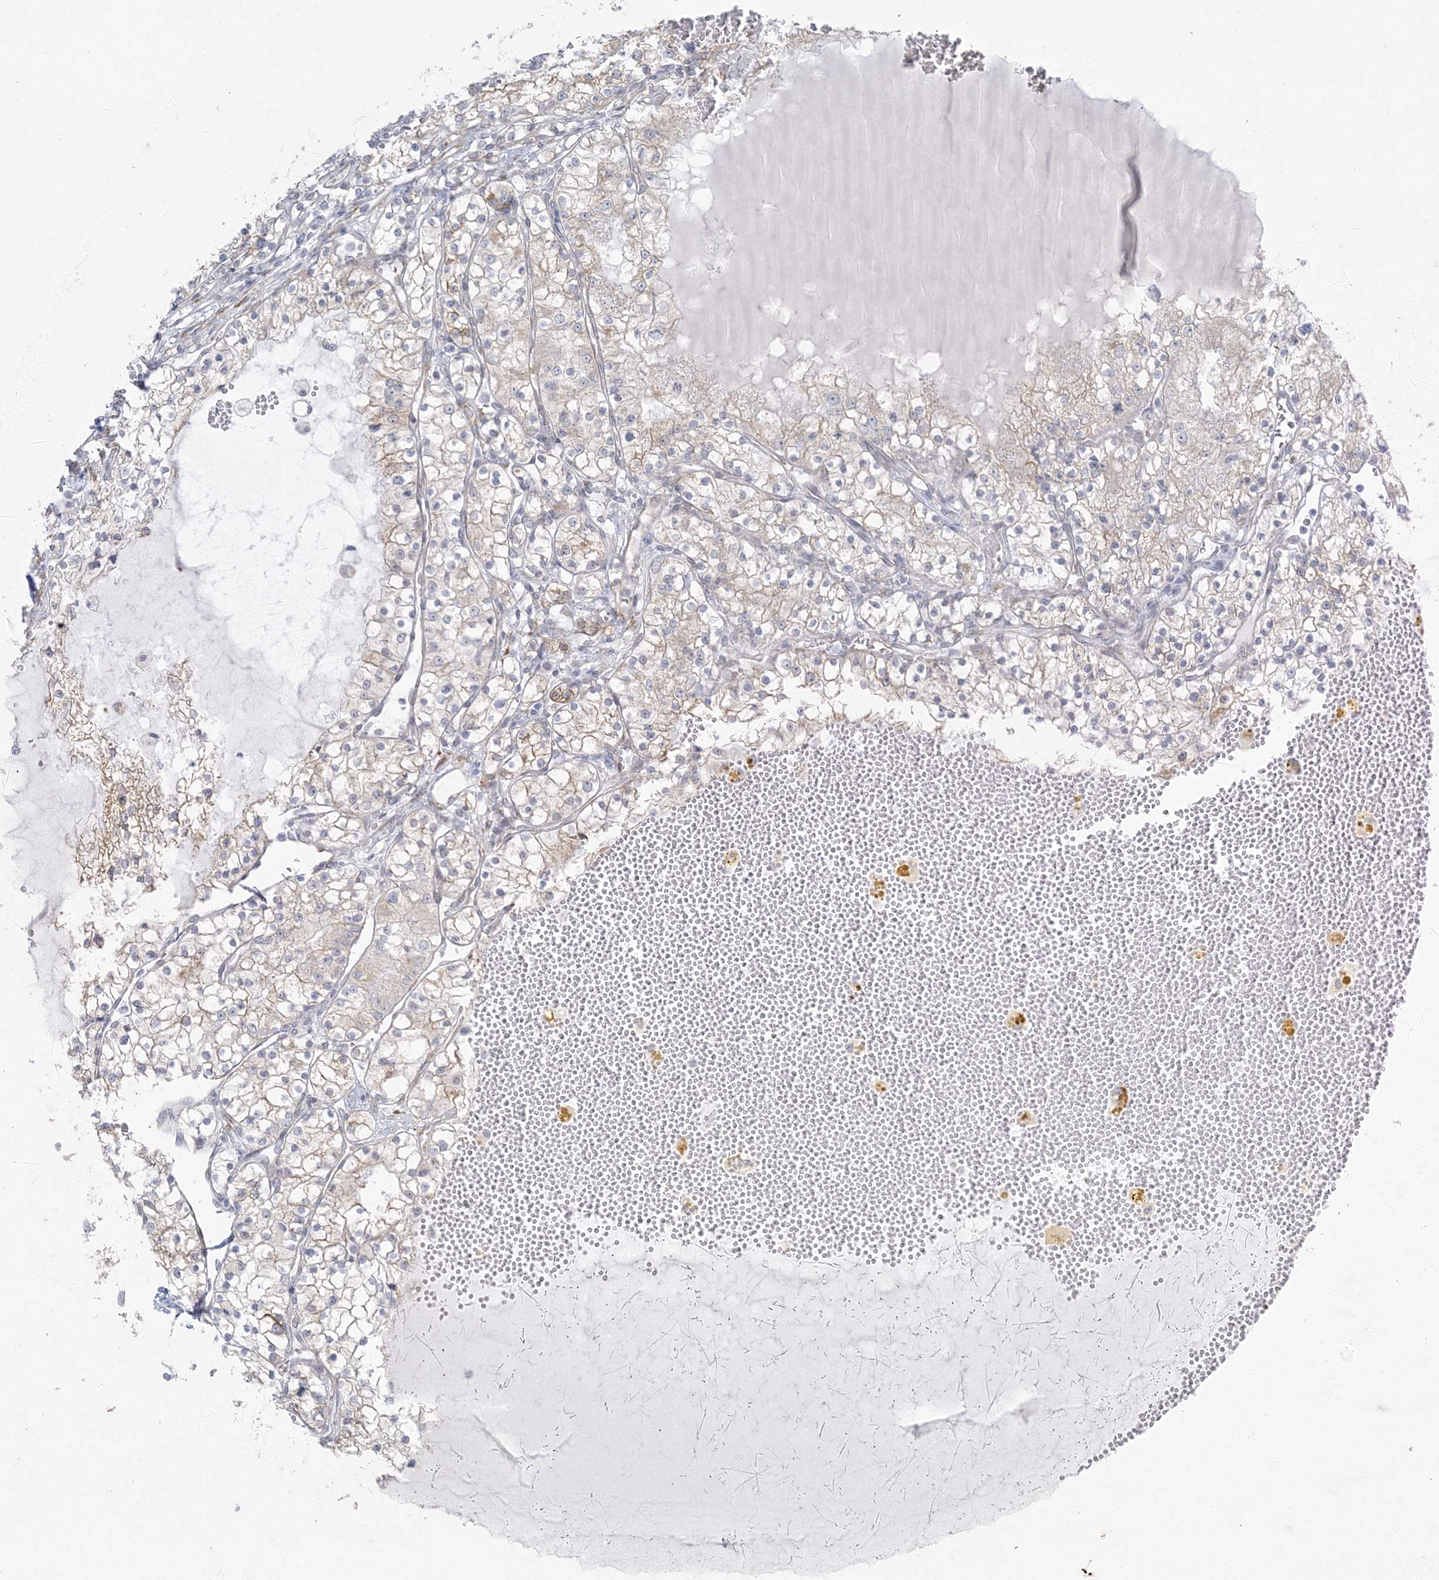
{"staining": {"intensity": "negative", "quantity": "none", "location": "none"}, "tissue": "renal cancer", "cell_type": "Tumor cells", "image_type": "cancer", "snomed": [{"axis": "morphology", "description": "Normal tissue, NOS"}, {"axis": "morphology", "description": "Adenocarcinoma, NOS"}, {"axis": "topography", "description": "Kidney"}], "caption": "This is a histopathology image of immunohistochemistry staining of renal cancer, which shows no staining in tumor cells. (DAB (3,3'-diaminobenzidine) immunohistochemistry (IHC) visualized using brightfield microscopy, high magnification).", "gene": "ZC3H6", "patient": {"sex": "male", "age": 68}}